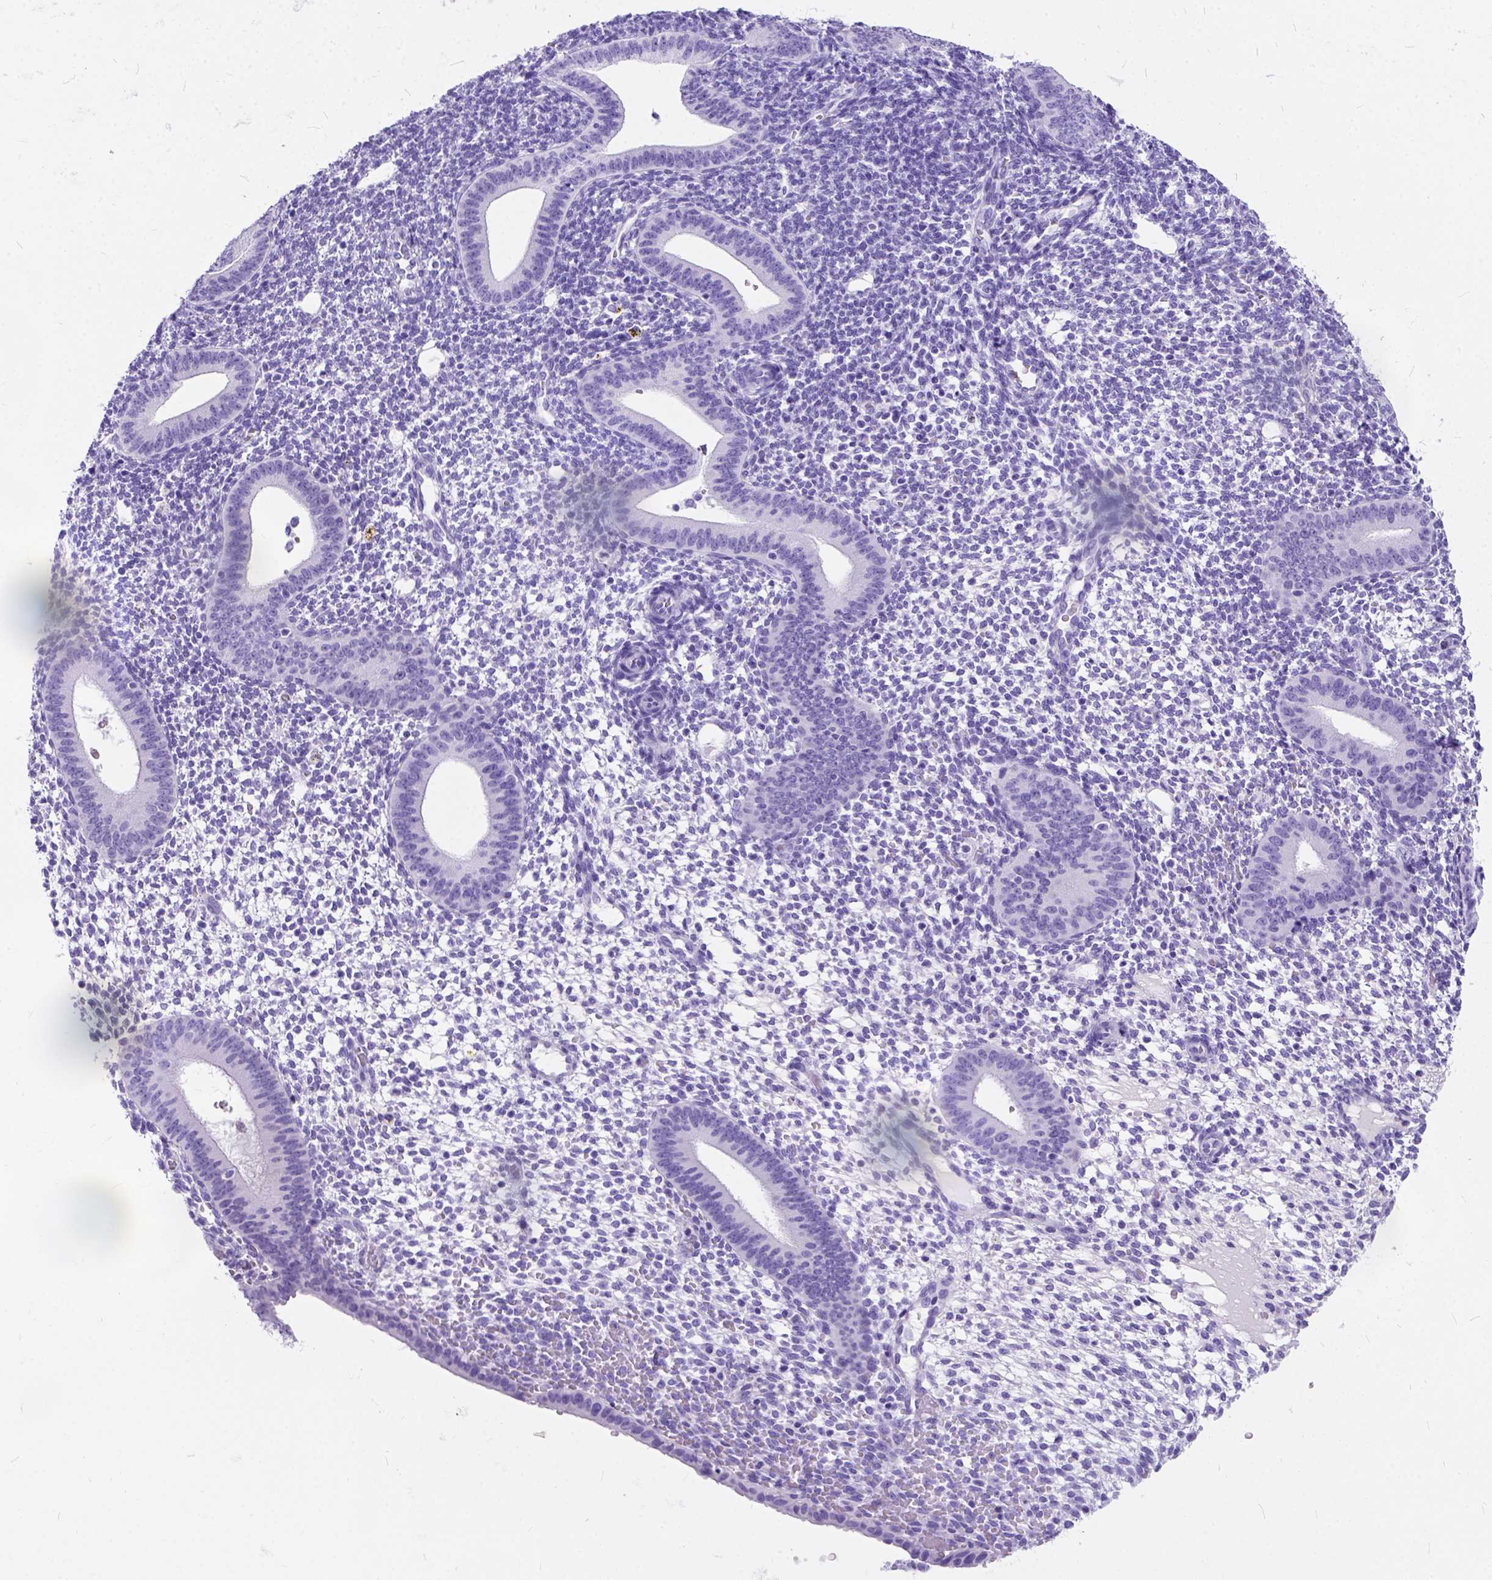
{"staining": {"intensity": "negative", "quantity": "none", "location": "none"}, "tissue": "endometrium", "cell_type": "Cells in endometrial stroma", "image_type": "normal", "snomed": [{"axis": "morphology", "description": "Normal tissue, NOS"}, {"axis": "topography", "description": "Endometrium"}], "caption": "Cells in endometrial stroma show no significant protein staining in normal endometrium.", "gene": "C1QTNF3", "patient": {"sex": "female", "age": 40}}